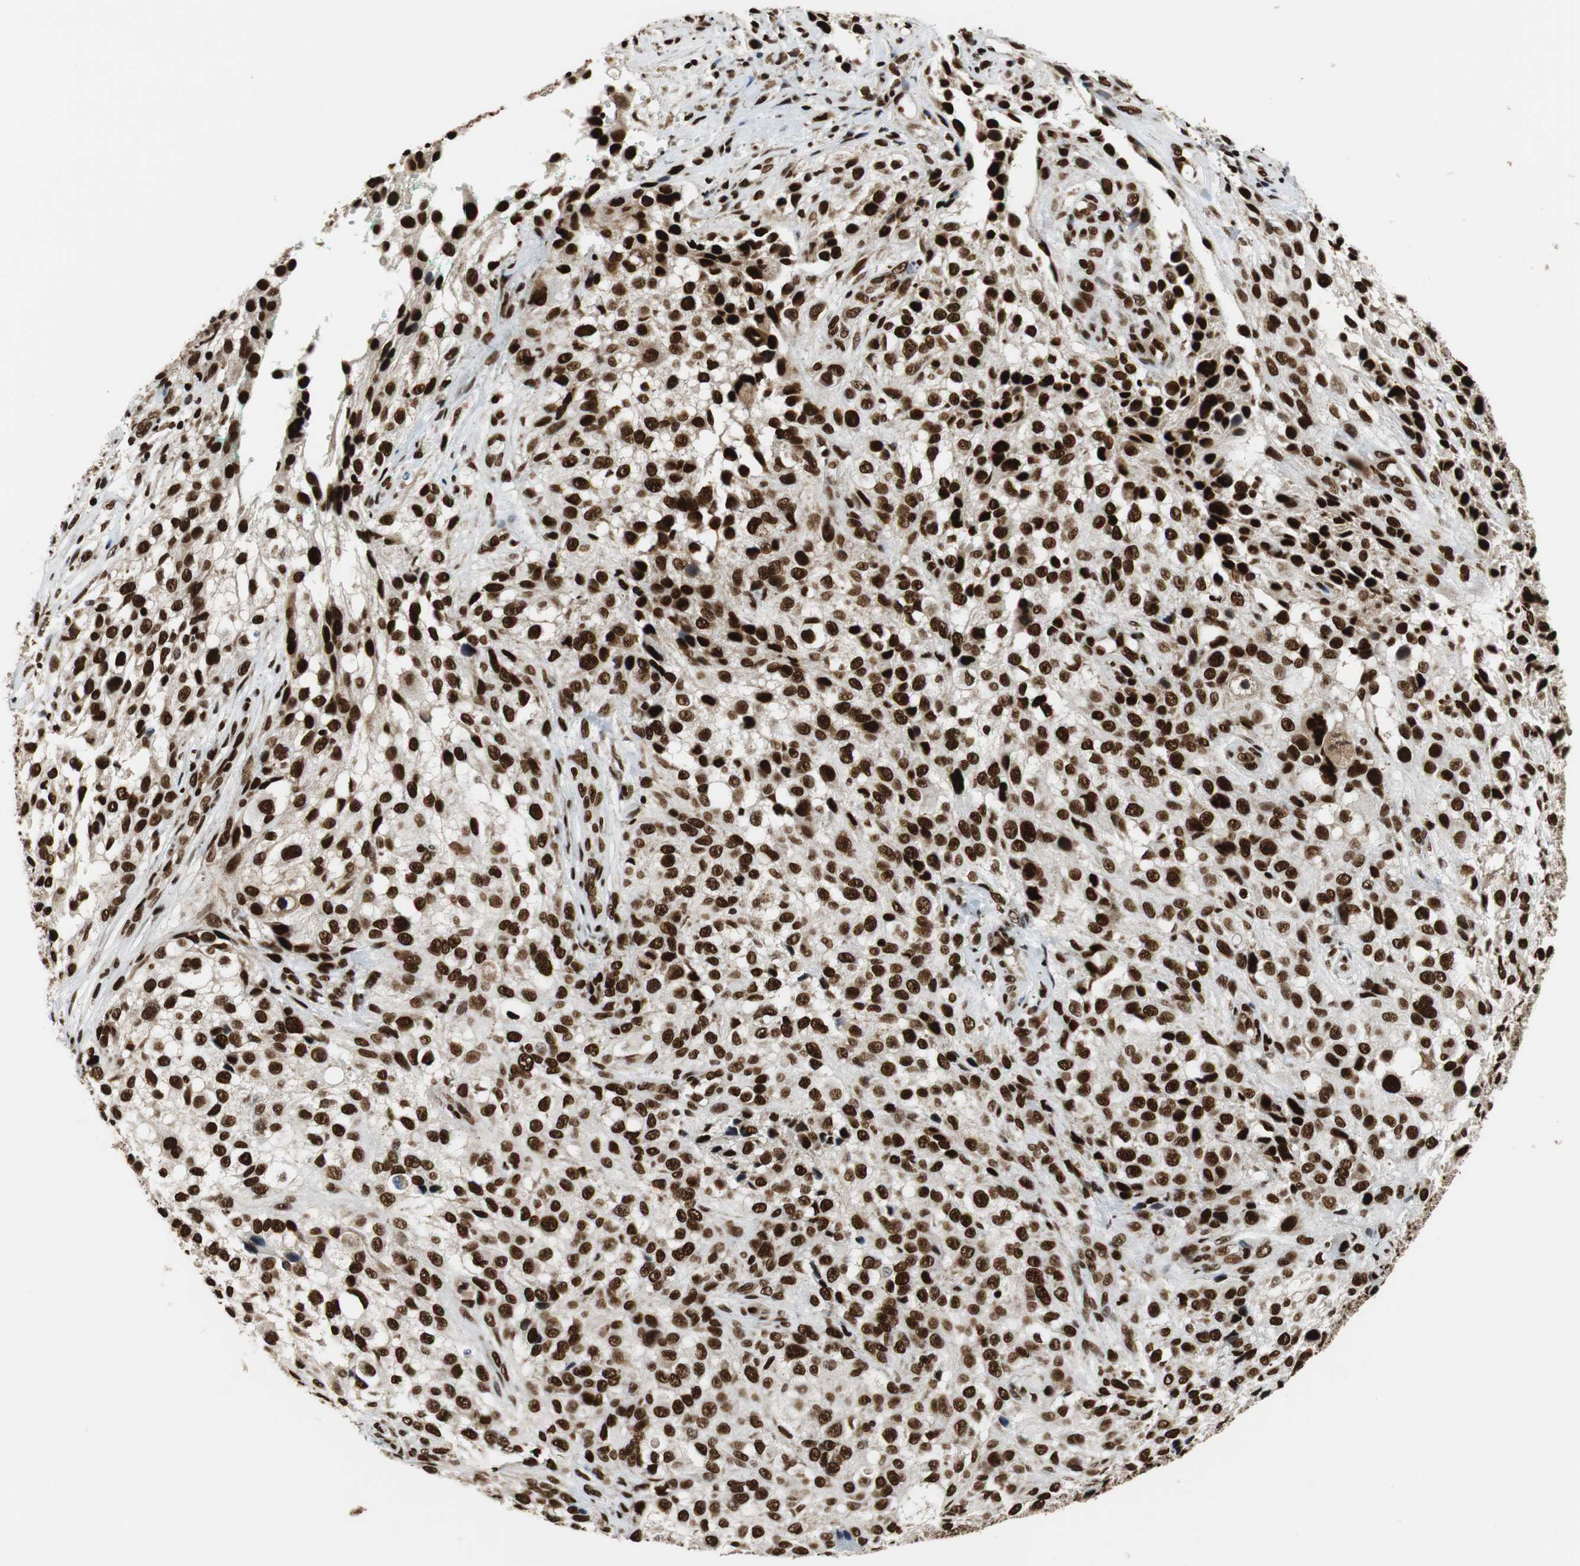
{"staining": {"intensity": "strong", "quantity": ">75%", "location": "nuclear"}, "tissue": "melanoma", "cell_type": "Tumor cells", "image_type": "cancer", "snomed": [{"axis": "morphology", "description": "Necrosis, NOS"}, {"axis": "morphology", "description": "Malignant melanoma, NOS"}, {"axis": "topography", "description": "Skin"}], "caption": "Immunohistochemical staining of melanoma demonstrates high levels of strong nuclear protein expression in about >75% of tumor cells. (DAB IHC, brown staining for protein, blue staining for nuclei).", "gene": "HDAC1", "patient": {"sex": "female", "age": 87}}